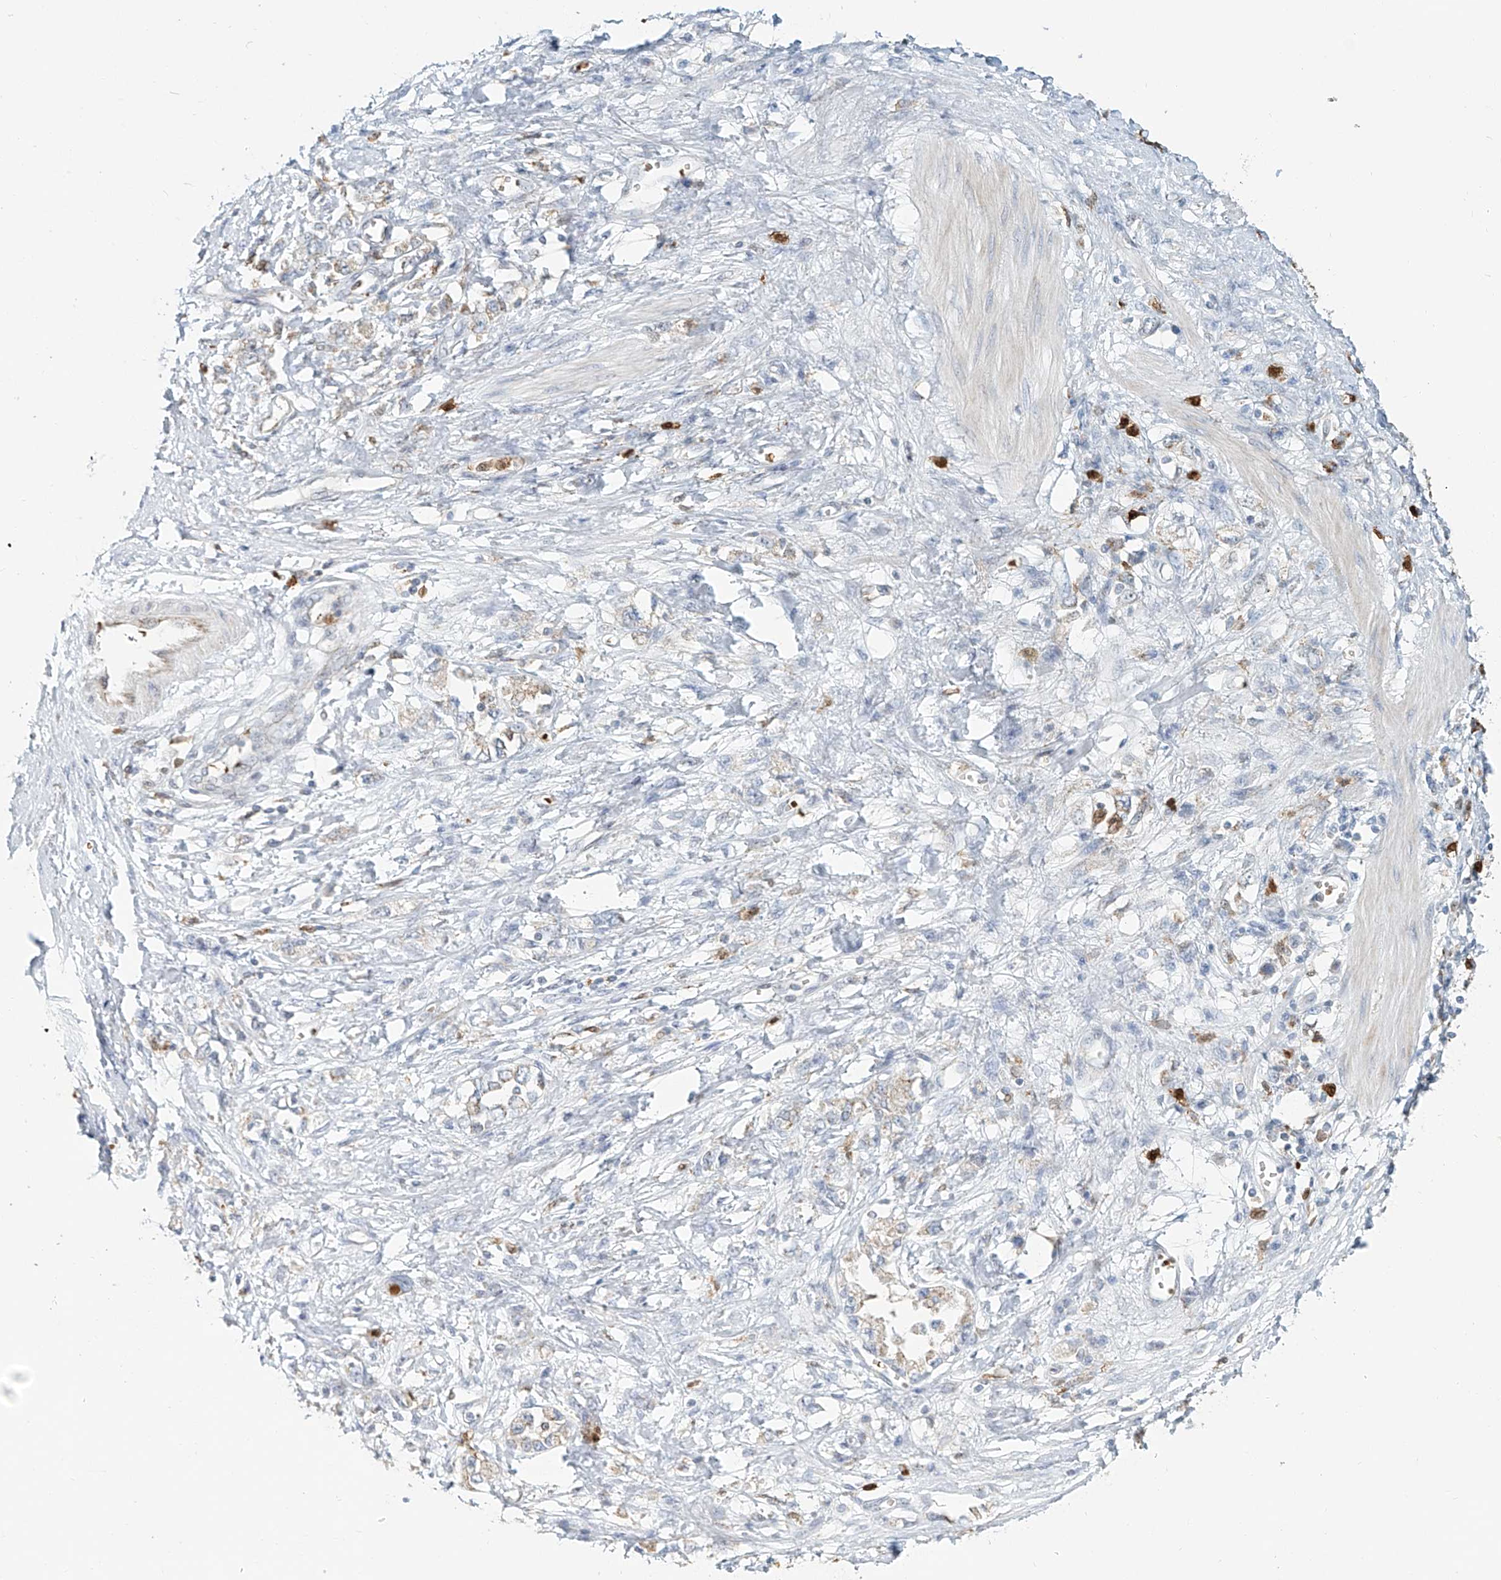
{"staining": {"intensity": "moderate", "quantity": "<25%", "location": "cytoplasmic/membranous"}, "tissue": "stomach cancer", "cell_type": "Tumor cells", "image_type": "cancer", "snomed": [{"axis": "morphology", "description": "Adenocarcinoma, NOS"}, {"axis": "topography", "description": "Stomach"}], "caption": "Protein staining of stomach cancer tissue displays moderate cytoplasmic/membranous staining in approximately <25% of tumor cells. (IHC, brightfield microscopy, high magnification).", "gene": "PTPRA", "patient": {"sex": "female", "age": 76}}